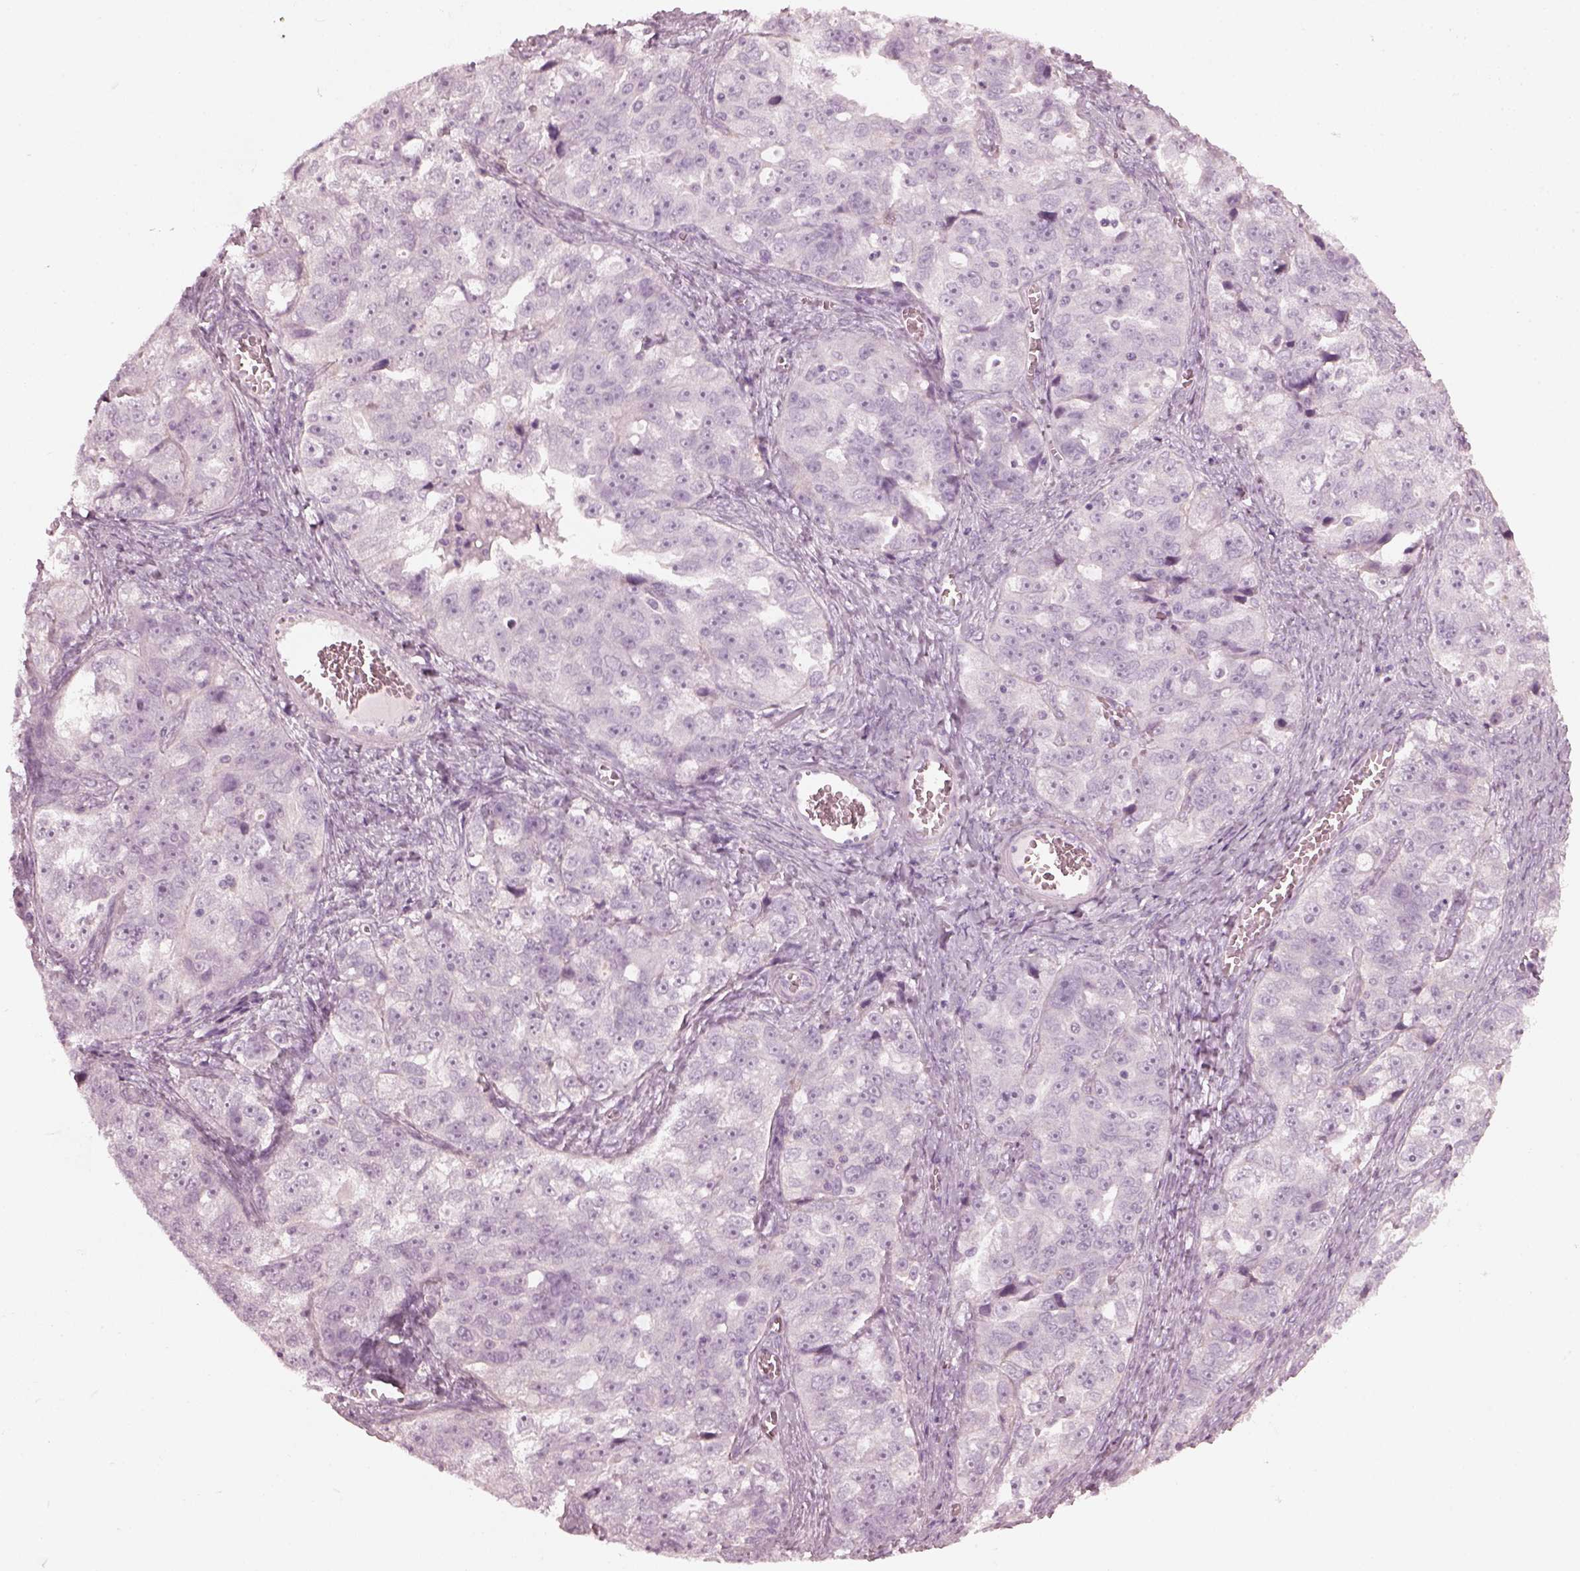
{"staining": {"intensity": "negative", "quantity": "none", "location": "none"}, "tissue": "ovarian cancer", "cell_type": "Tumor cells", "image_type": "cancer", "snomed": [{"axis": "morphology", "description": "Cystadenocarcinoma, serous, NOS"}, {"axis": "topography", "description": "Ovary"}], "caption": "This is an immunohistochemistry image of ovarian cancer. There is no positivity in tumor cells.", "gene": "CRYBA2", "patient": {"sex": "female", "age": 51}}